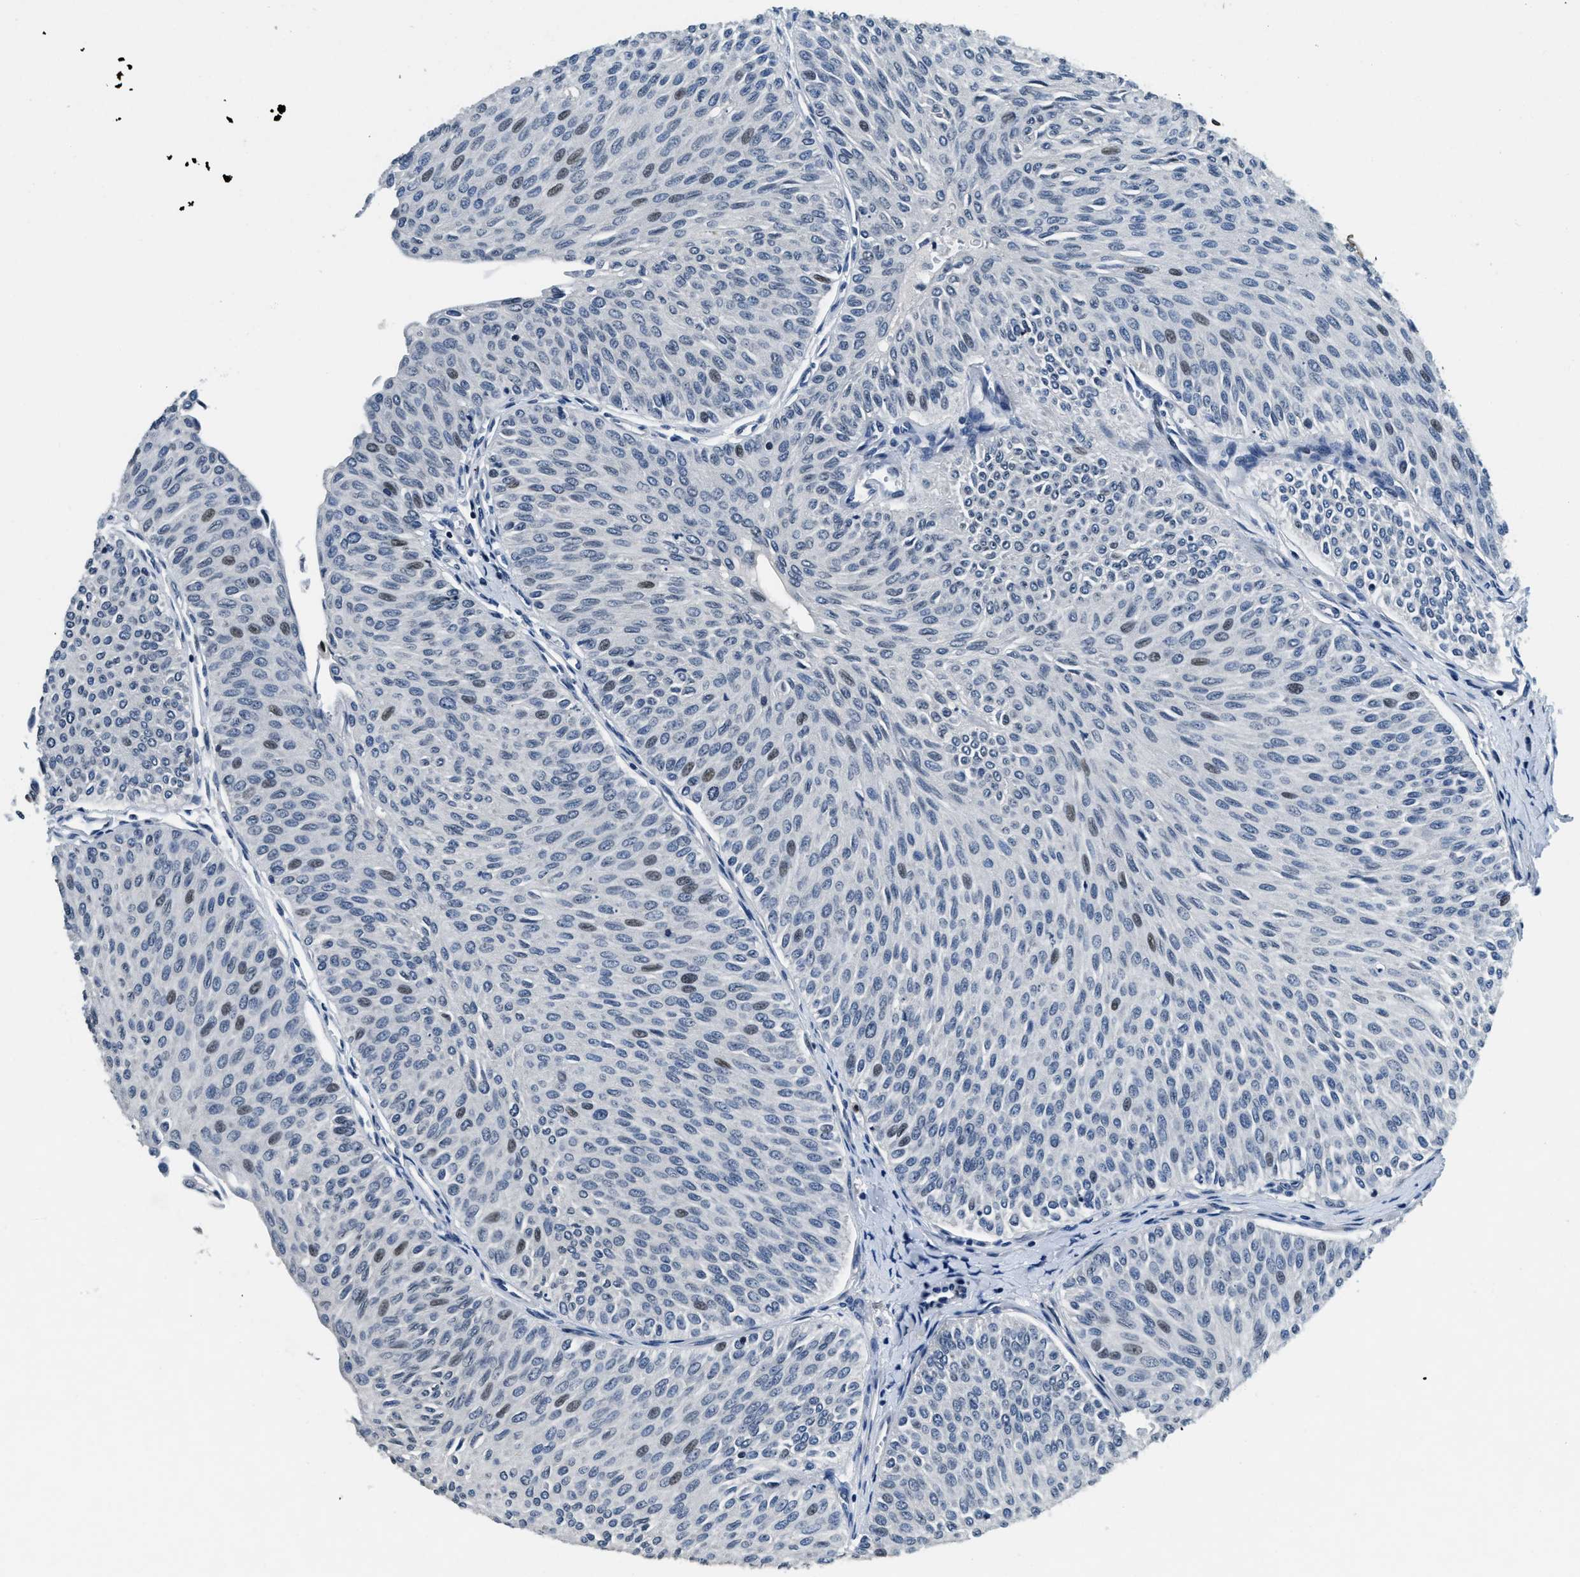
{"staining": {"intensity": "weak", "quantity": "<25%", "location": "nuclear"}, "tissue": "urothelial cancer", "cell_type": "Tumor cells", "image_type": "cancer", "snomed": [{"axis": "morphology", "description": "Urothelial carcinoma, Low grade"}, {"axis": "topography", "description": "Urinary bladder"}], "caption": "IHC of low-grade urothelial carcinoma exhibits no staining in tumor cells. The staining was performed using DAB to visualize the protein expression in brown, while the nuclei were stained in blue with hematoxylin (Magnification: 20x).", "gene": "ZC3HC1", "patient": {"sex": "male", "age": 78}}